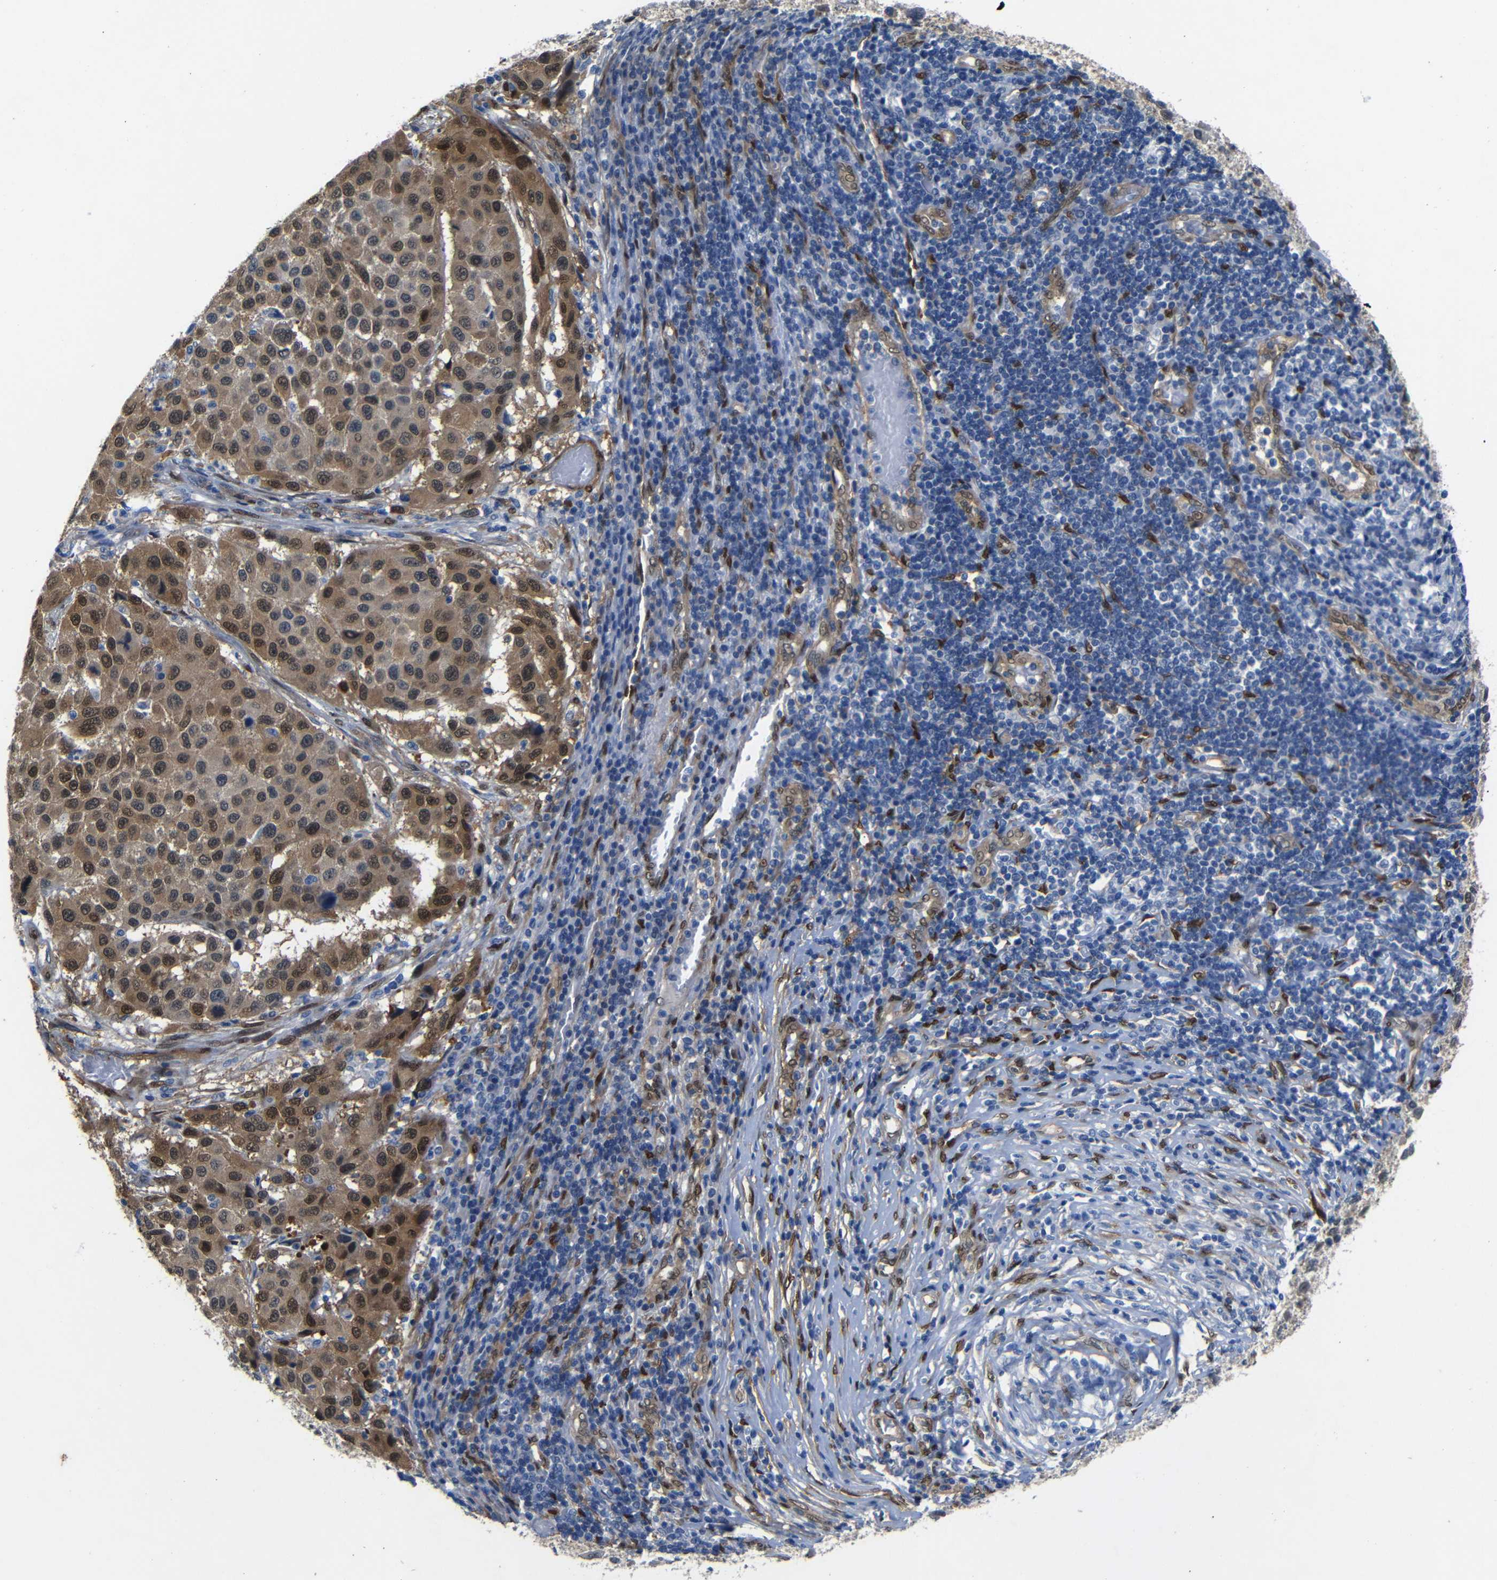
{"staining": {"intensity": "moderate", "quantity": ">75%", "location": "cytoplasmic/membranous,nuclear"}, "tissue": "melanoma", "cell_type": "Tumor cells", "image_type": "cancer", "snomed": [{"axis": "morphology", "description": "Malignant melanoma, Metastatic site"}, {"axis": "topography", "description": "Lymph node"}], "caption": "Immunohistochemical staining of melanoma demonstrates moderate cytoplasmic/membranous and nuclear protein positivity in approximately >75% of tumor cells.", "gene": "YAP1", "patient": {"sex": "male", "age": 61}}